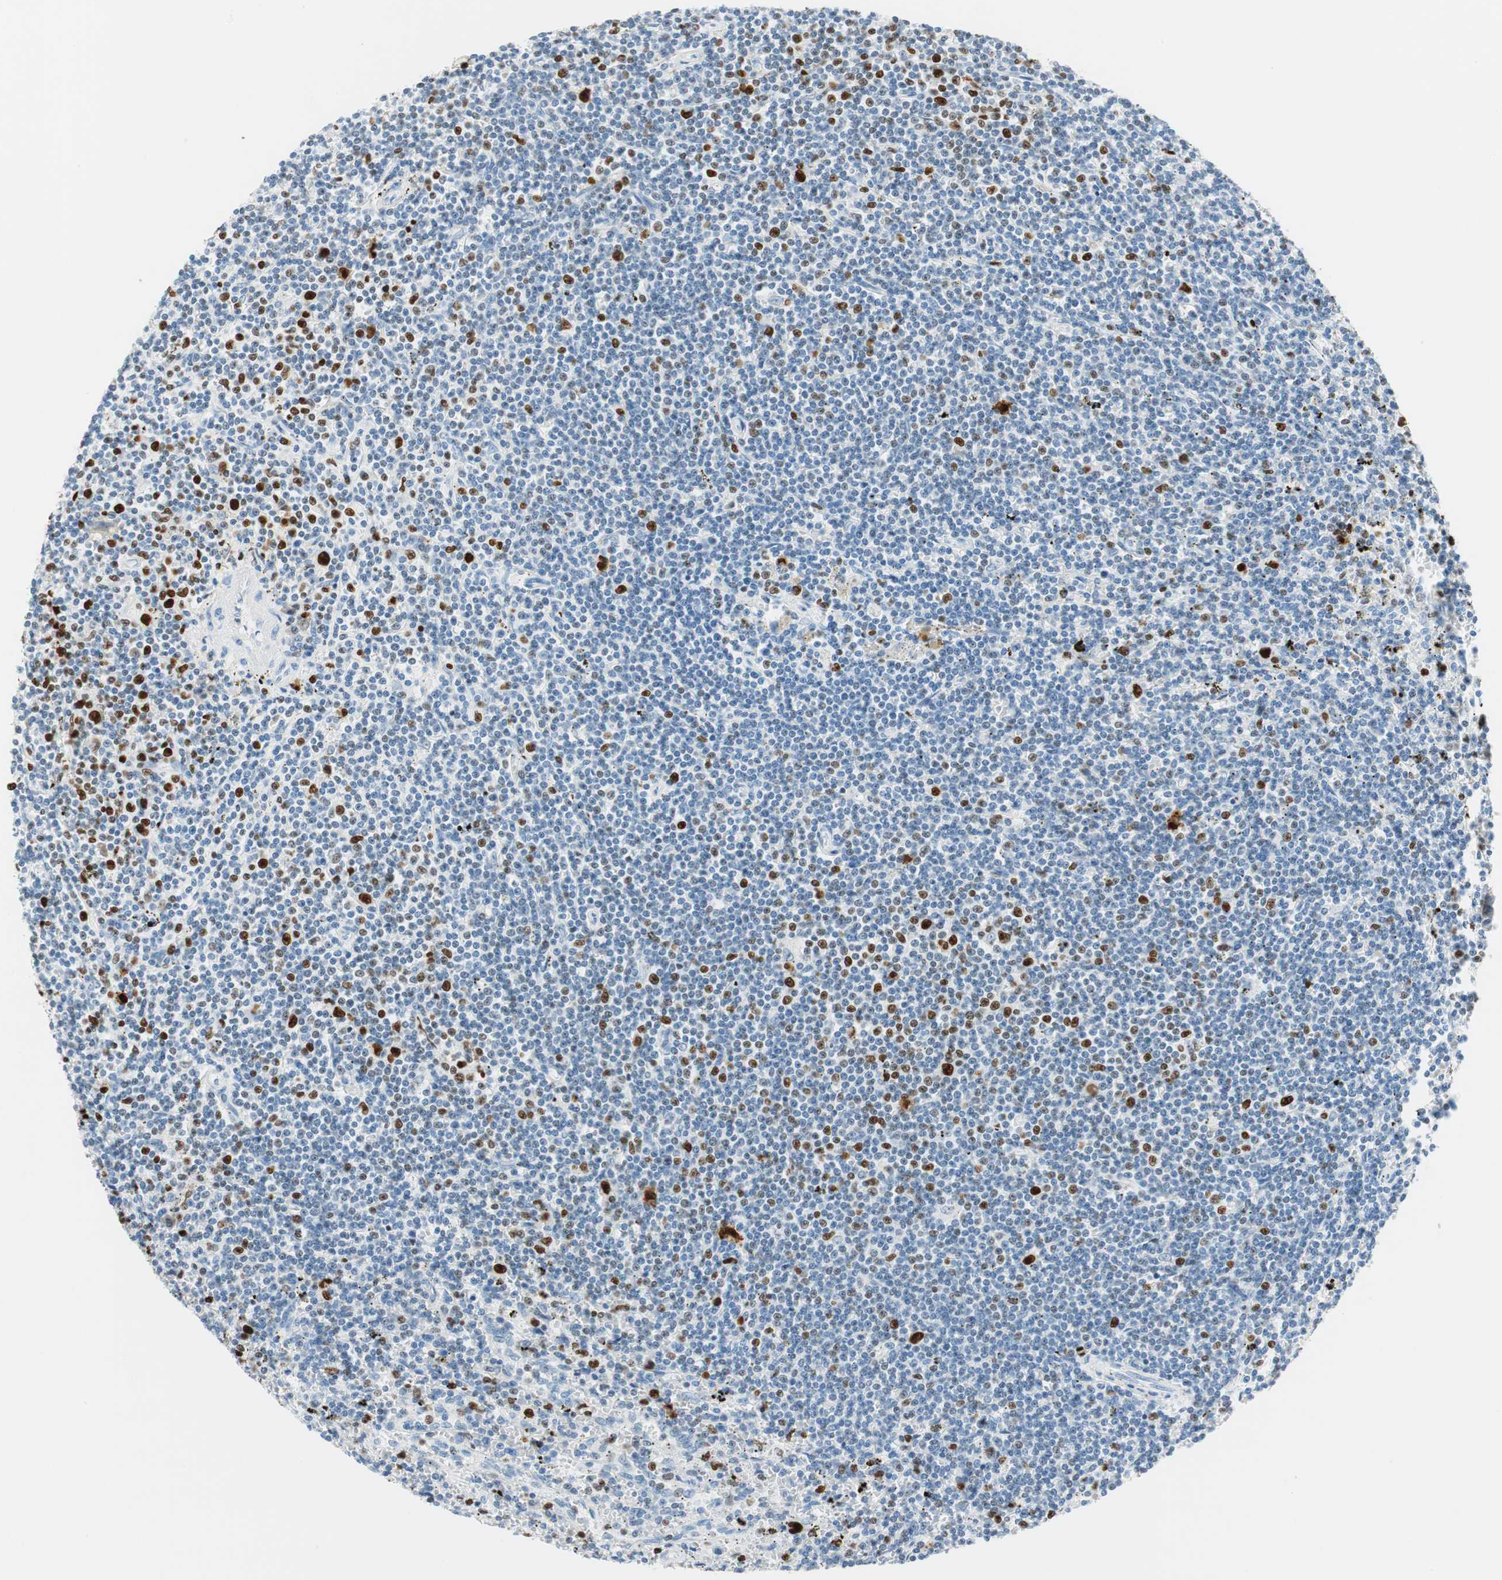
{"staining": {"intensity": "strong", "quantity": "<25%", "location": "nuclear"}, "tissue": "lymphoma", "cell_type": "Tumor cells", "image_type": "cancer", "snomed": [{"axis": "morphology", "description": "Malignant lymphoma, non-Hodgkin's type, Low grade"}, {"axis": "topography", "description": "Spleen"}], "caption": "Immunohistochemistry (IHC) of lymphoma shows medium levels of strong nuclear expression in about <25% of tumor cells.", "gene": "EZH2", "patient": {"sex": "male", "age": 76}}